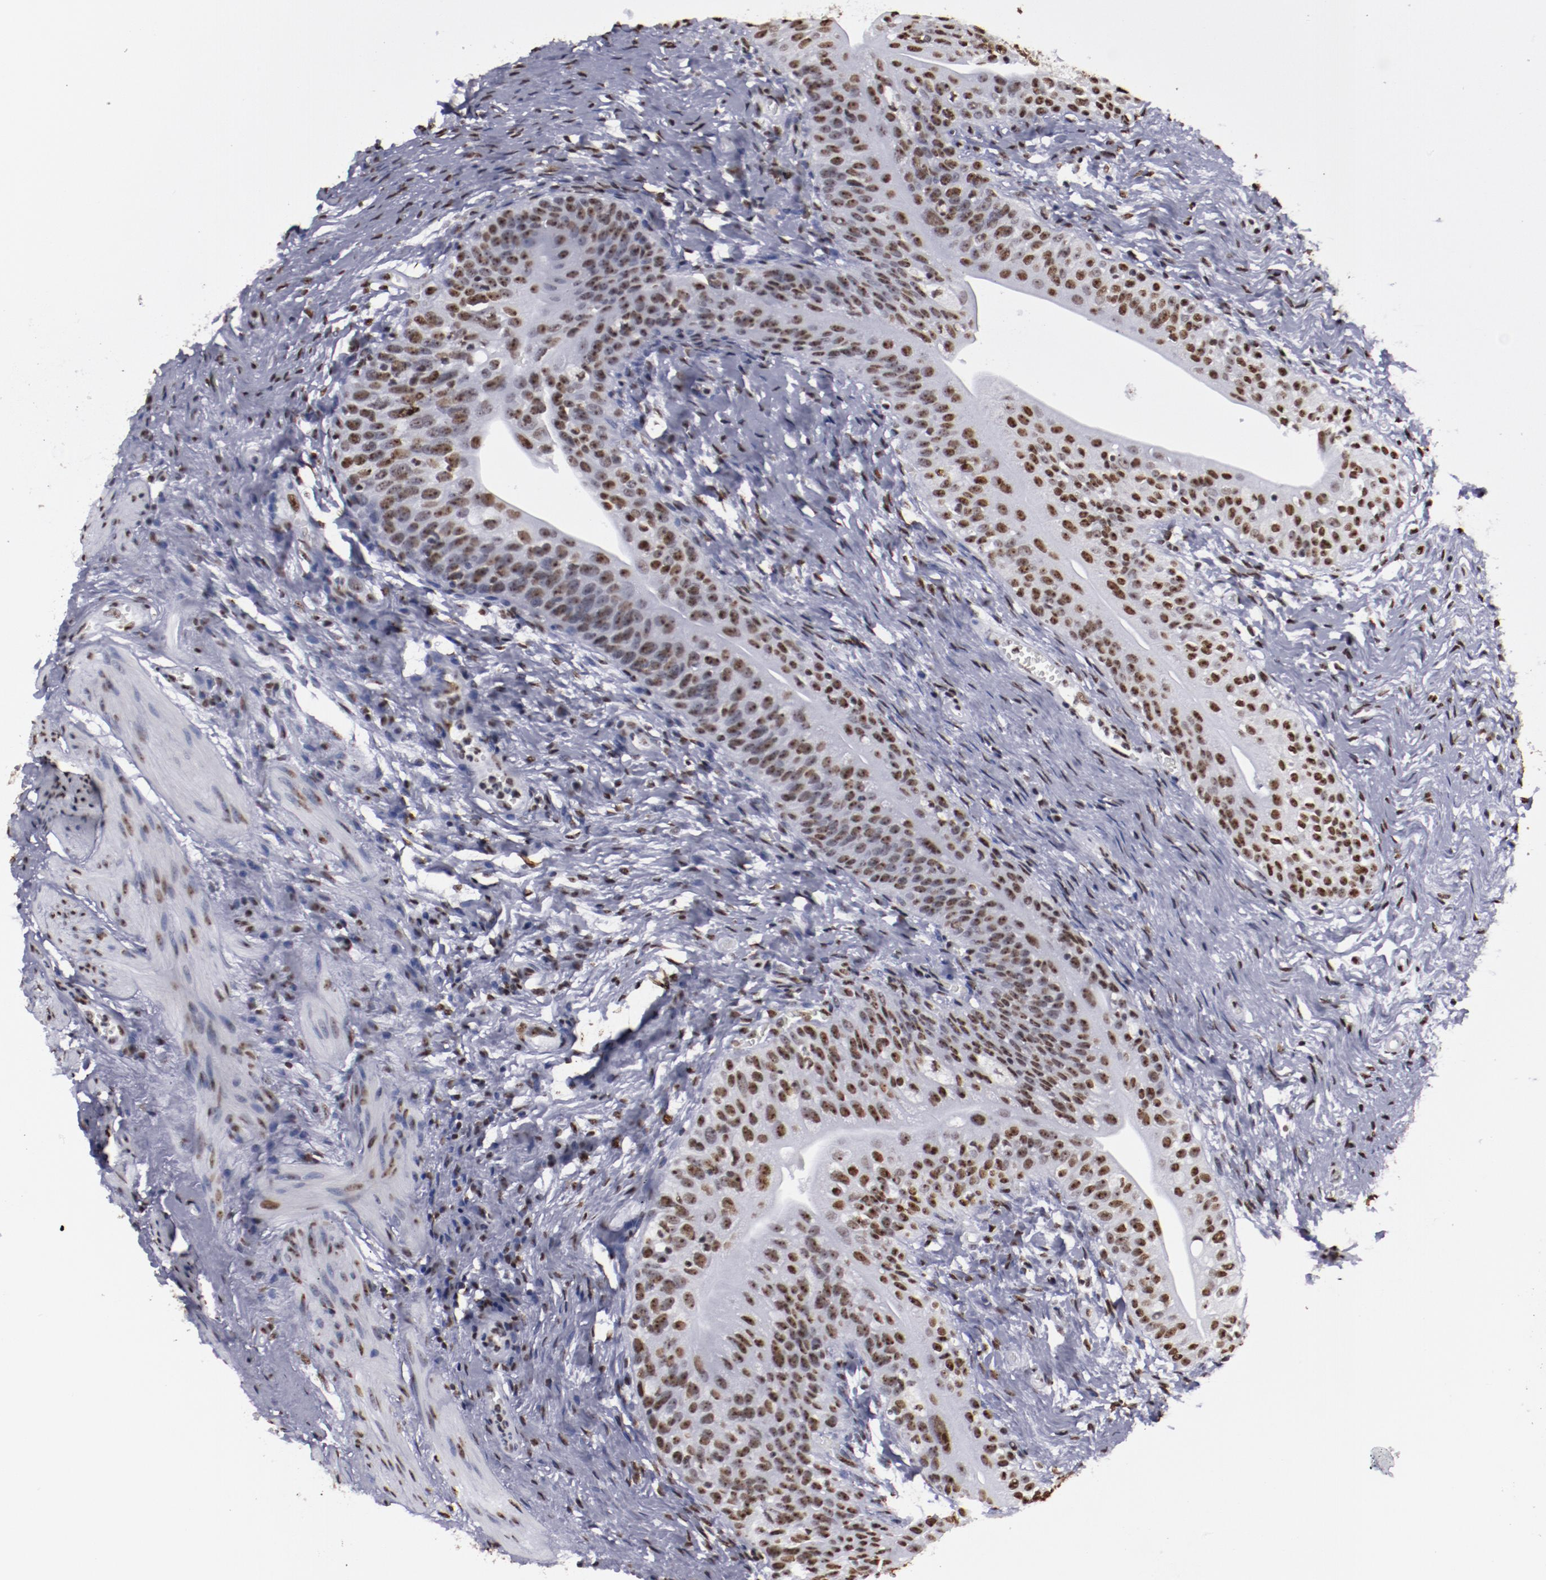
{"staining": {"intensity": "strong", "quantity": ">75%", "location": "nuclear"}, "tissue": "urinary bladder", "cell_type": "Urothelial cells", "image_type": "normal", "snomed": [{"axis": "morphology", "description": "Normal tissue, NOS"}, {"axis": "topography", "description": "Urinary bladder"}], "caption": "Benign urinary bladder demonstrates strong nuclear staining in approximately >75% of urothelial cells.", "gene": "HNRNPA1L3", "patient": {"sex": "female", "age": 55}}